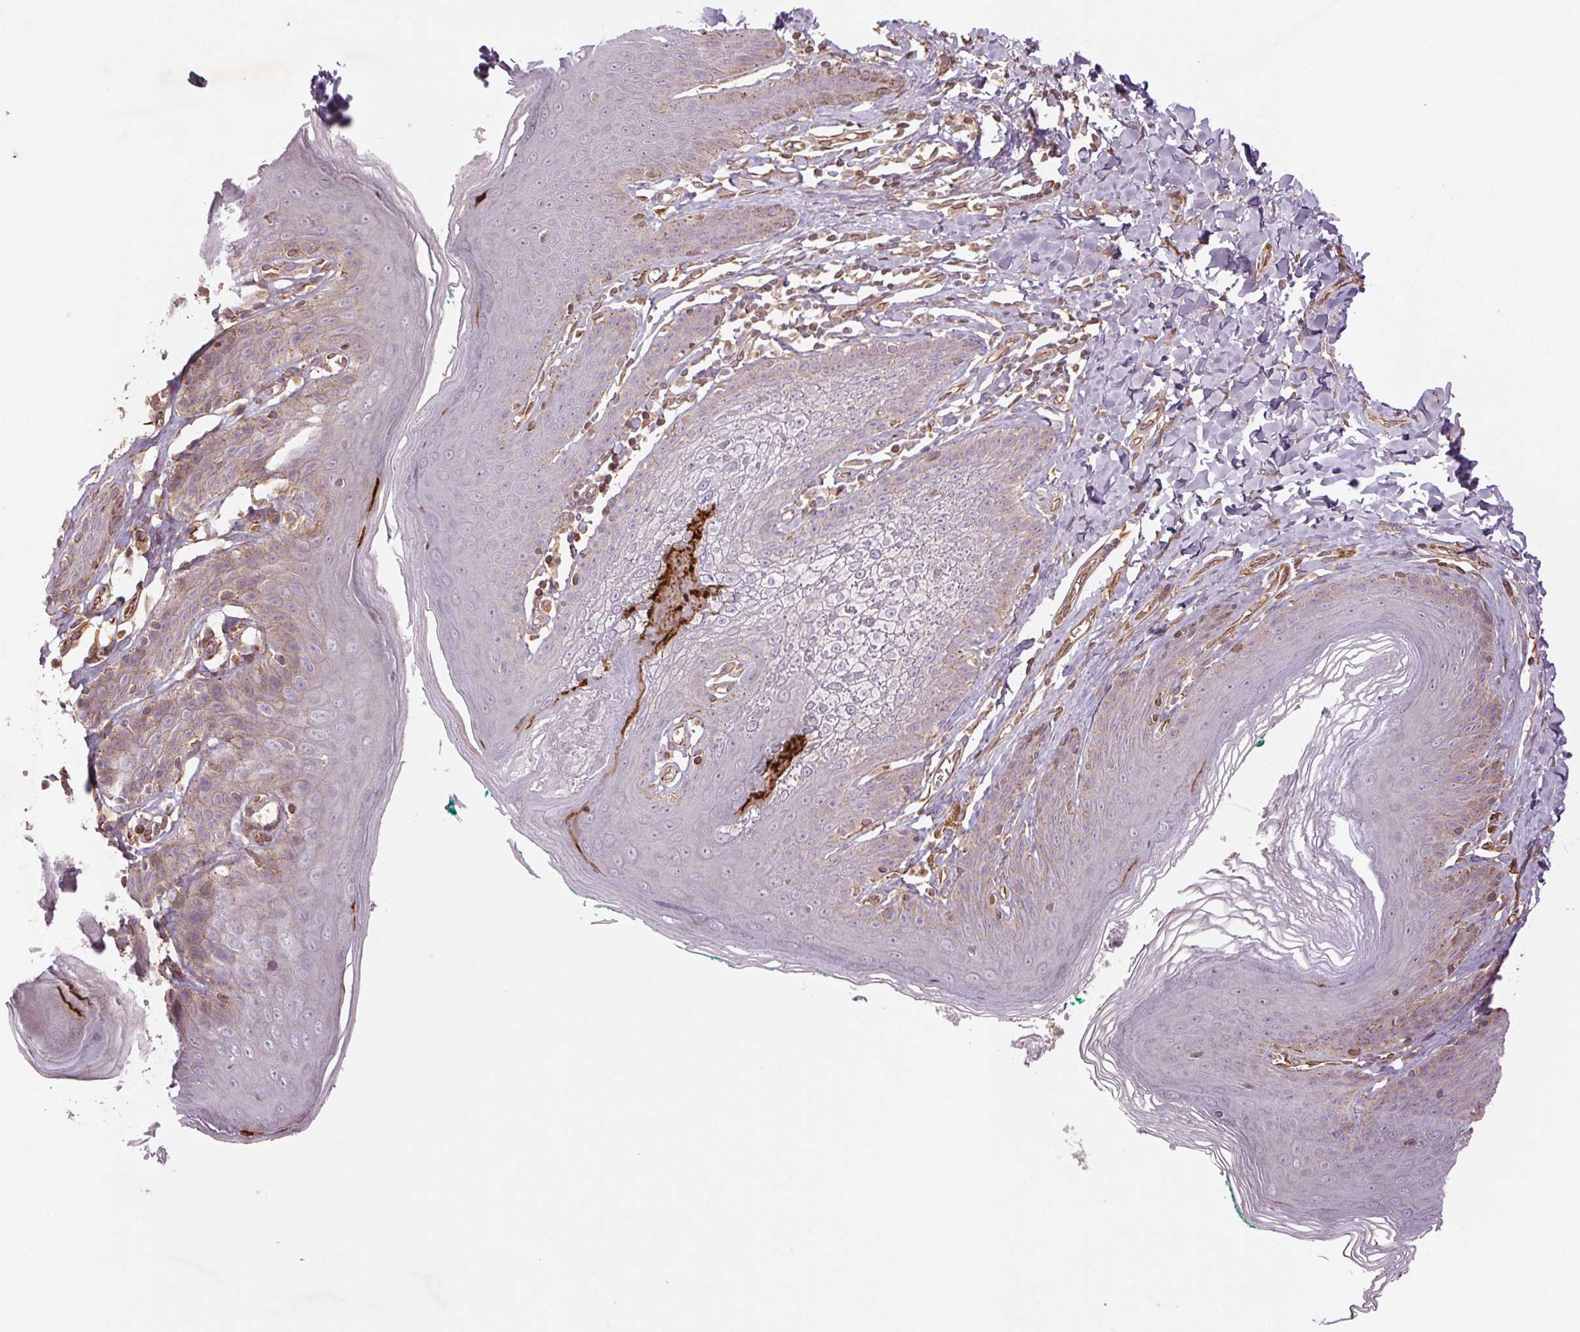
{"staining": {"intensity": "moderate", "quantity": "<25%", "location": "cytoplasmic/membranous"}, "tissue": "skin", "cell_type": "Epidermal cells", "image_type": "normal", "snomed": [{"axis": "morphology", "description": "Normal tissue, NOS"}, {"axis": "topography", "description": "Vulva"}, {"axis": "topography", "description": "Peripheral nerve tissue"}], "caption": "This micrograph exhibits IHC staining of benign human skin, with low moderate cytoplasmic/membranous staining in about <25% of epidermal cells.", "gene": "CCSER1", "patient": {"sex": "female", "age": 66}}